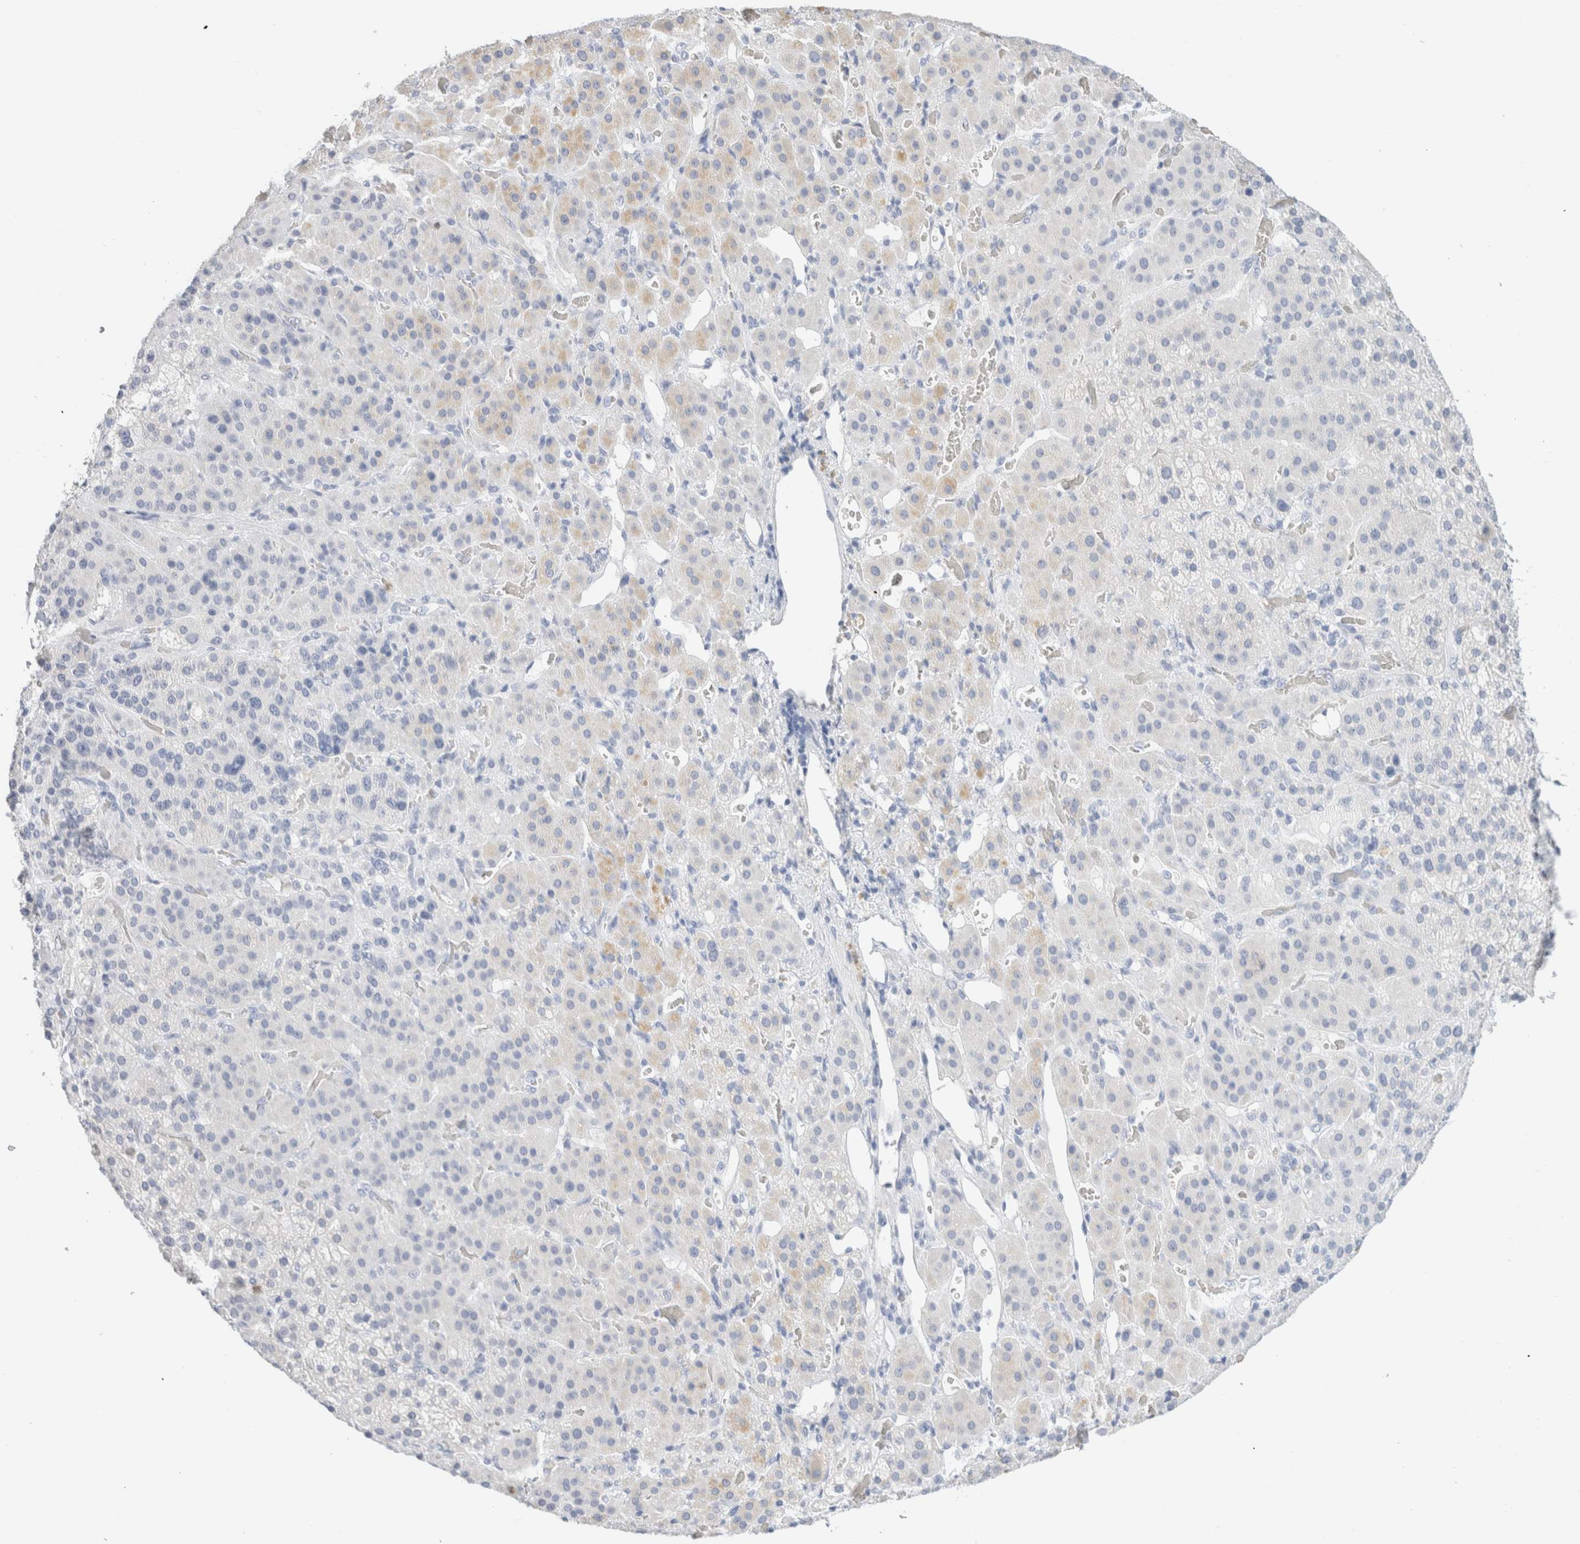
{"staining": {"intensity": "weak", "quantity": "<25%", "location": "cytoplasmic/membranous"}, "tissue": "adrenal gland", "cell_type": "Glandular cells", "image_type": "normal", "snomed": [{"axis": "morphology", "description": "Normal tissue, NOS"}, {"axis": "topography", "description": "Adrenal gland"}], "caption": "Adrenal gland stained for a protein using immunohistochemistry (IHC) demonstrates no expression glandular cells.", "gene": "ARG1", "patient": {"sex": "male", "age": 57}}